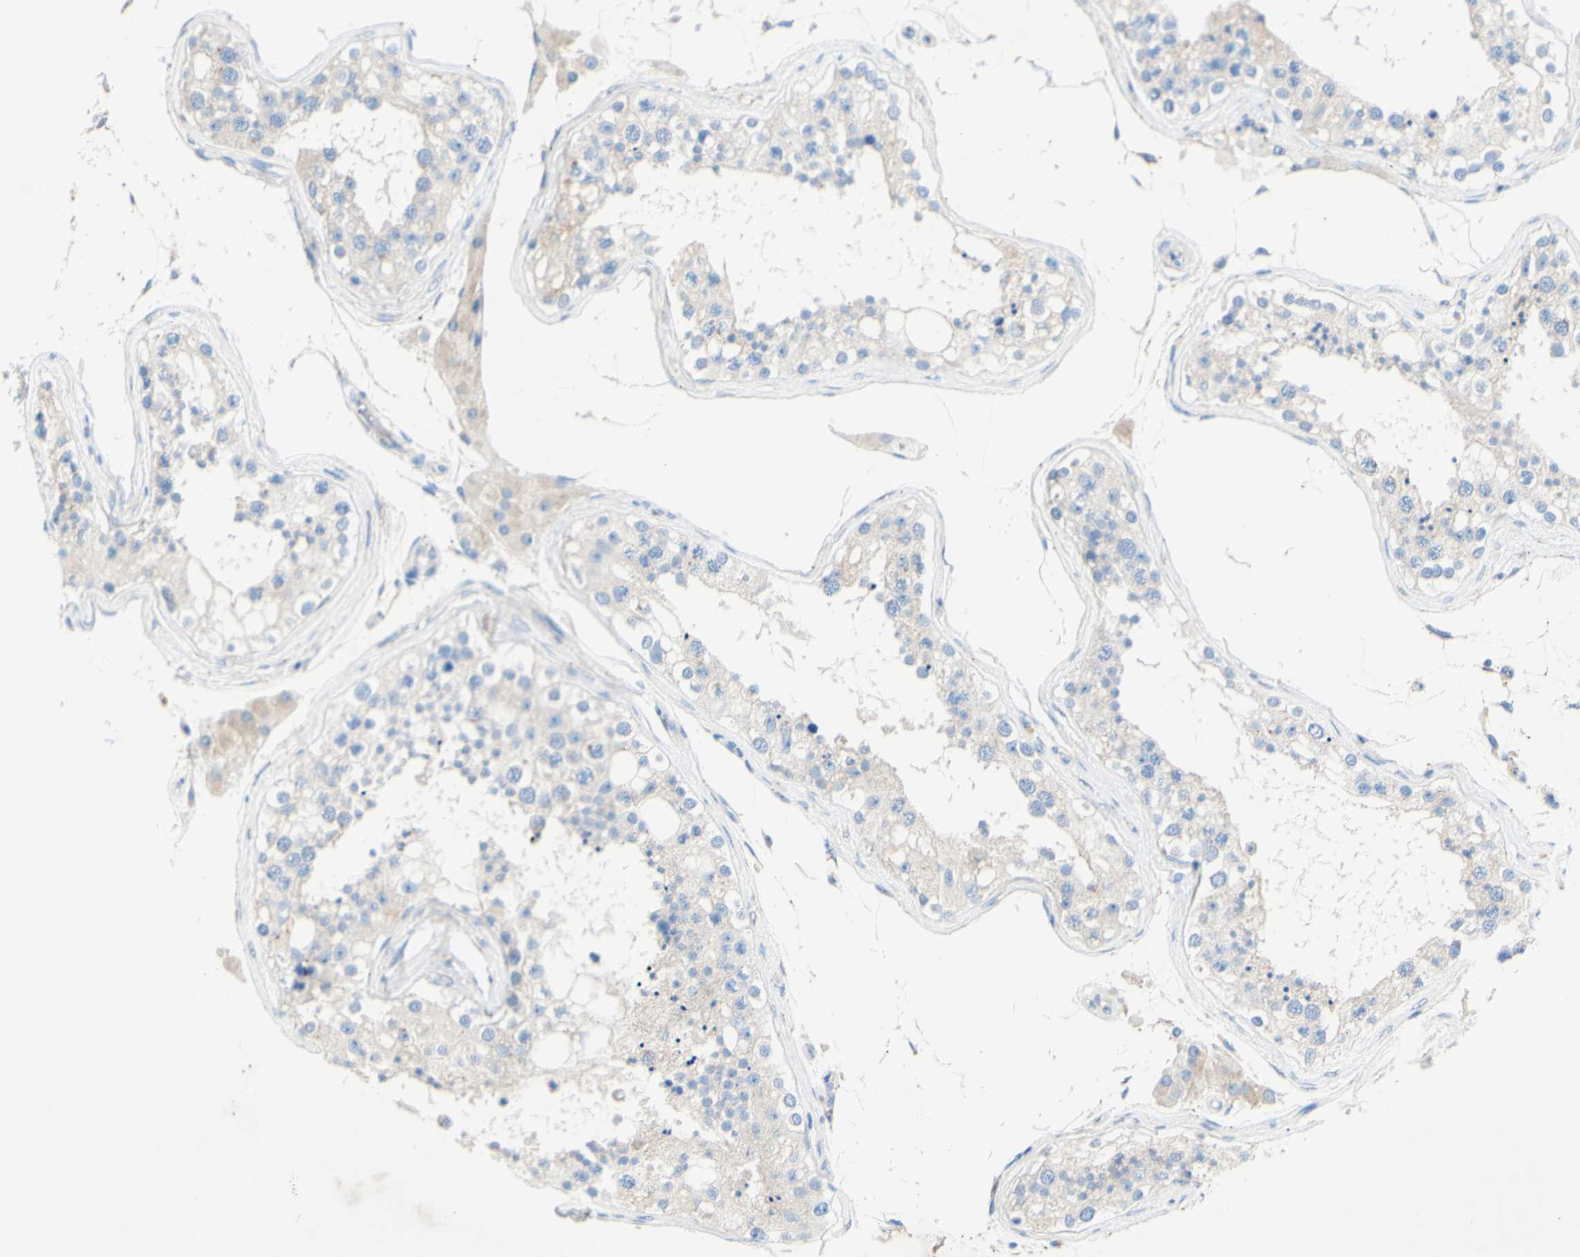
{"staining": {"intensity": "negative", "quantity": "none", "location": "none"}, "tissue": "testis", "cell_type": "Cells in seminiferous ducts", "image_type": "normal", "snomed": [{"axis": "morphology", "description": "Normal tissue, NOS"}, {"axis": "topography", "description": "Testis"}], "caption": "Human testis stained for a protein using IHC displays no expression in cells in seminiferous ducts.", "gene": "TMIGD2", "patient": {"sex": "male", "age": 68}}